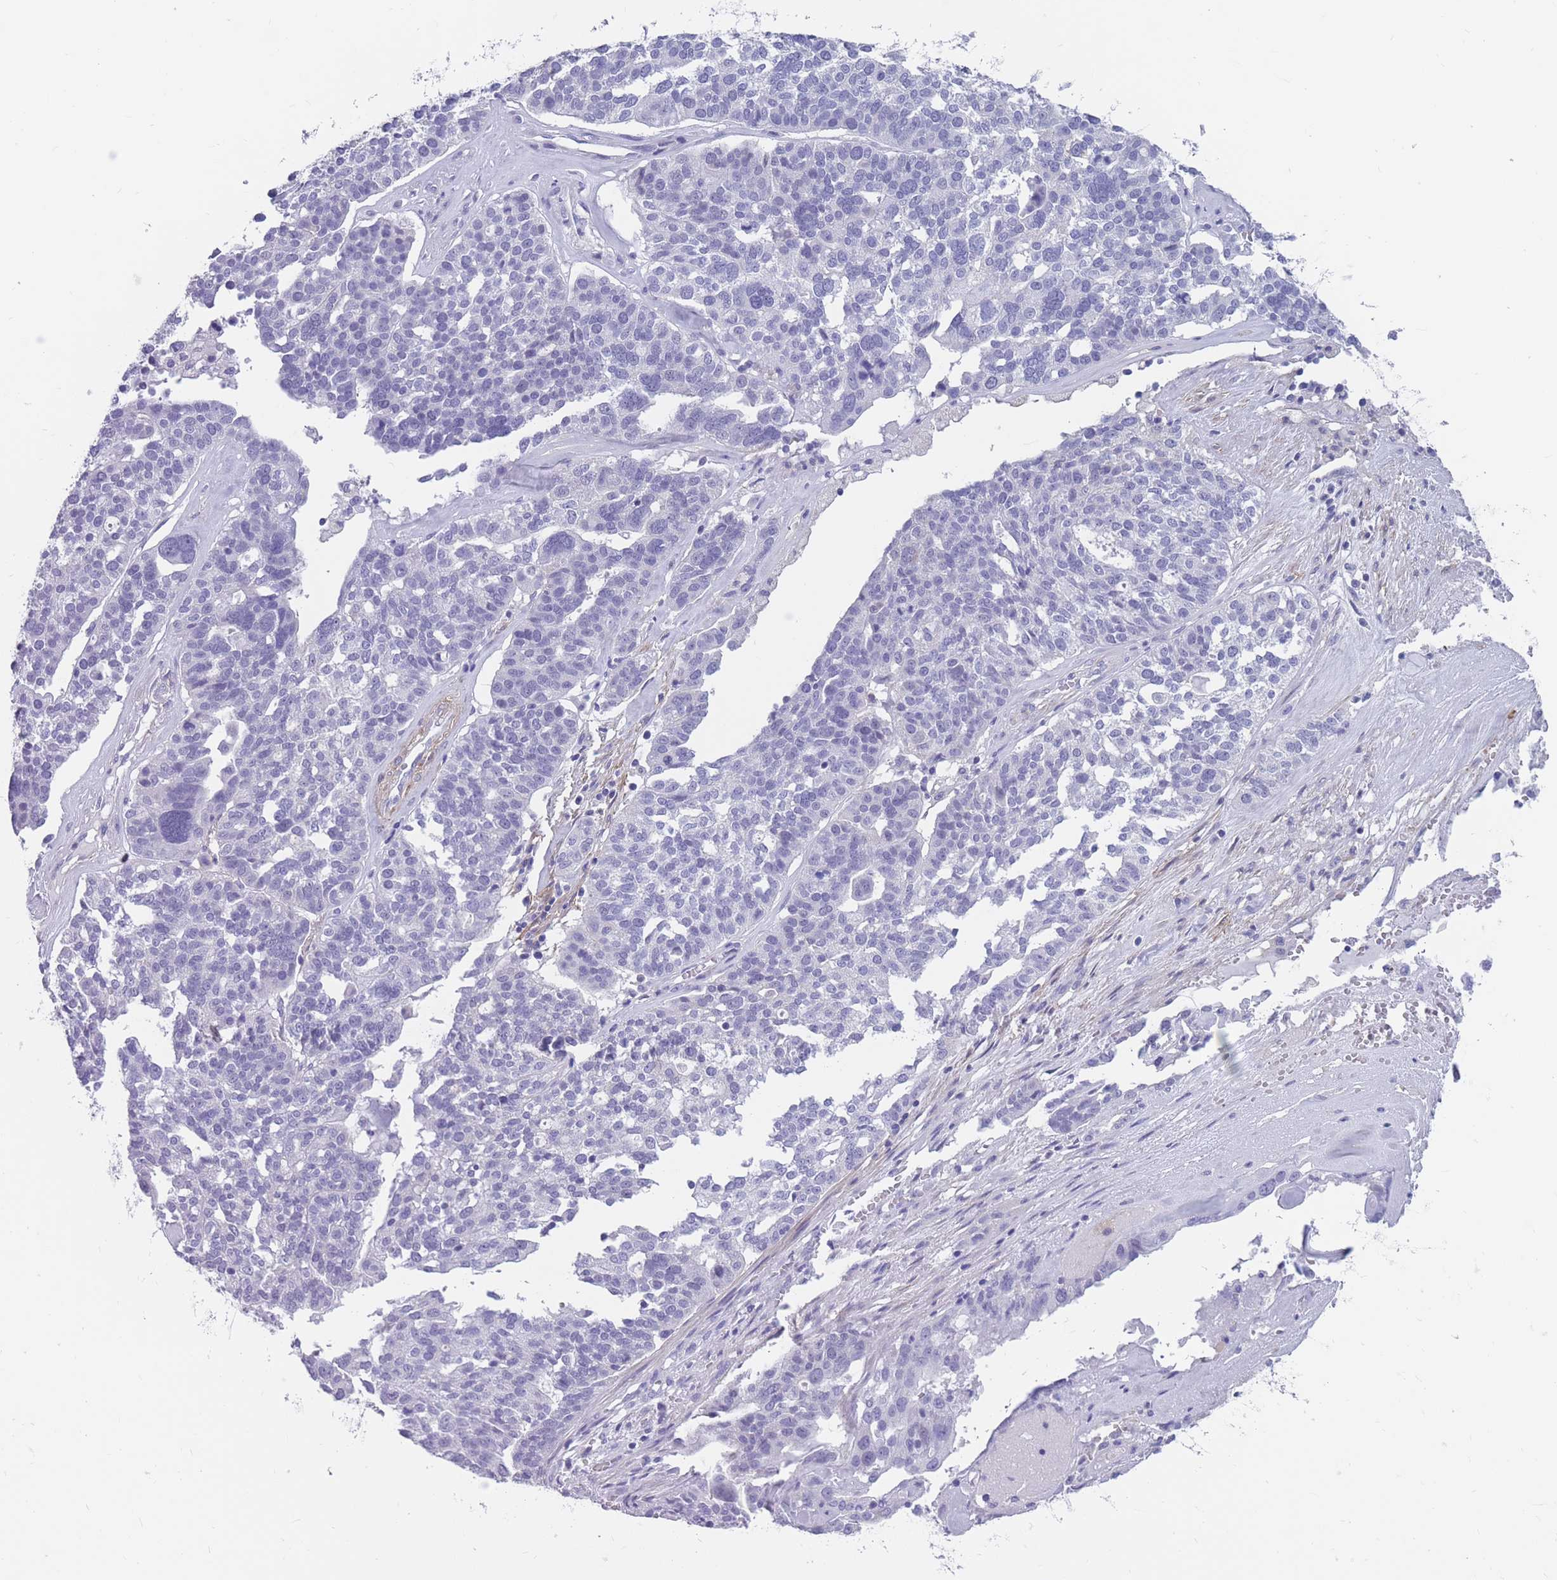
{"staining": {"intensity": "negative", "quantity": "none", "location": "none"}, "tissue": "ovarian cancer", "cell_type": "Tumor cells", "image_type": "cancer", "snomed": [{"axis": "morphology", "description": "Cystadenocarcinoma, serous, NOS"}, {"axis": "topography", "description": "Ovary"}], "caption": "High power microscopy image of an immunohistochemistry photomicrograph of serous cystadenocarcinoma (ovarian), revealing no significant expression in tumor cells.", "gene": "DPYD", "patient": {"sex": "female", "age": 59}}